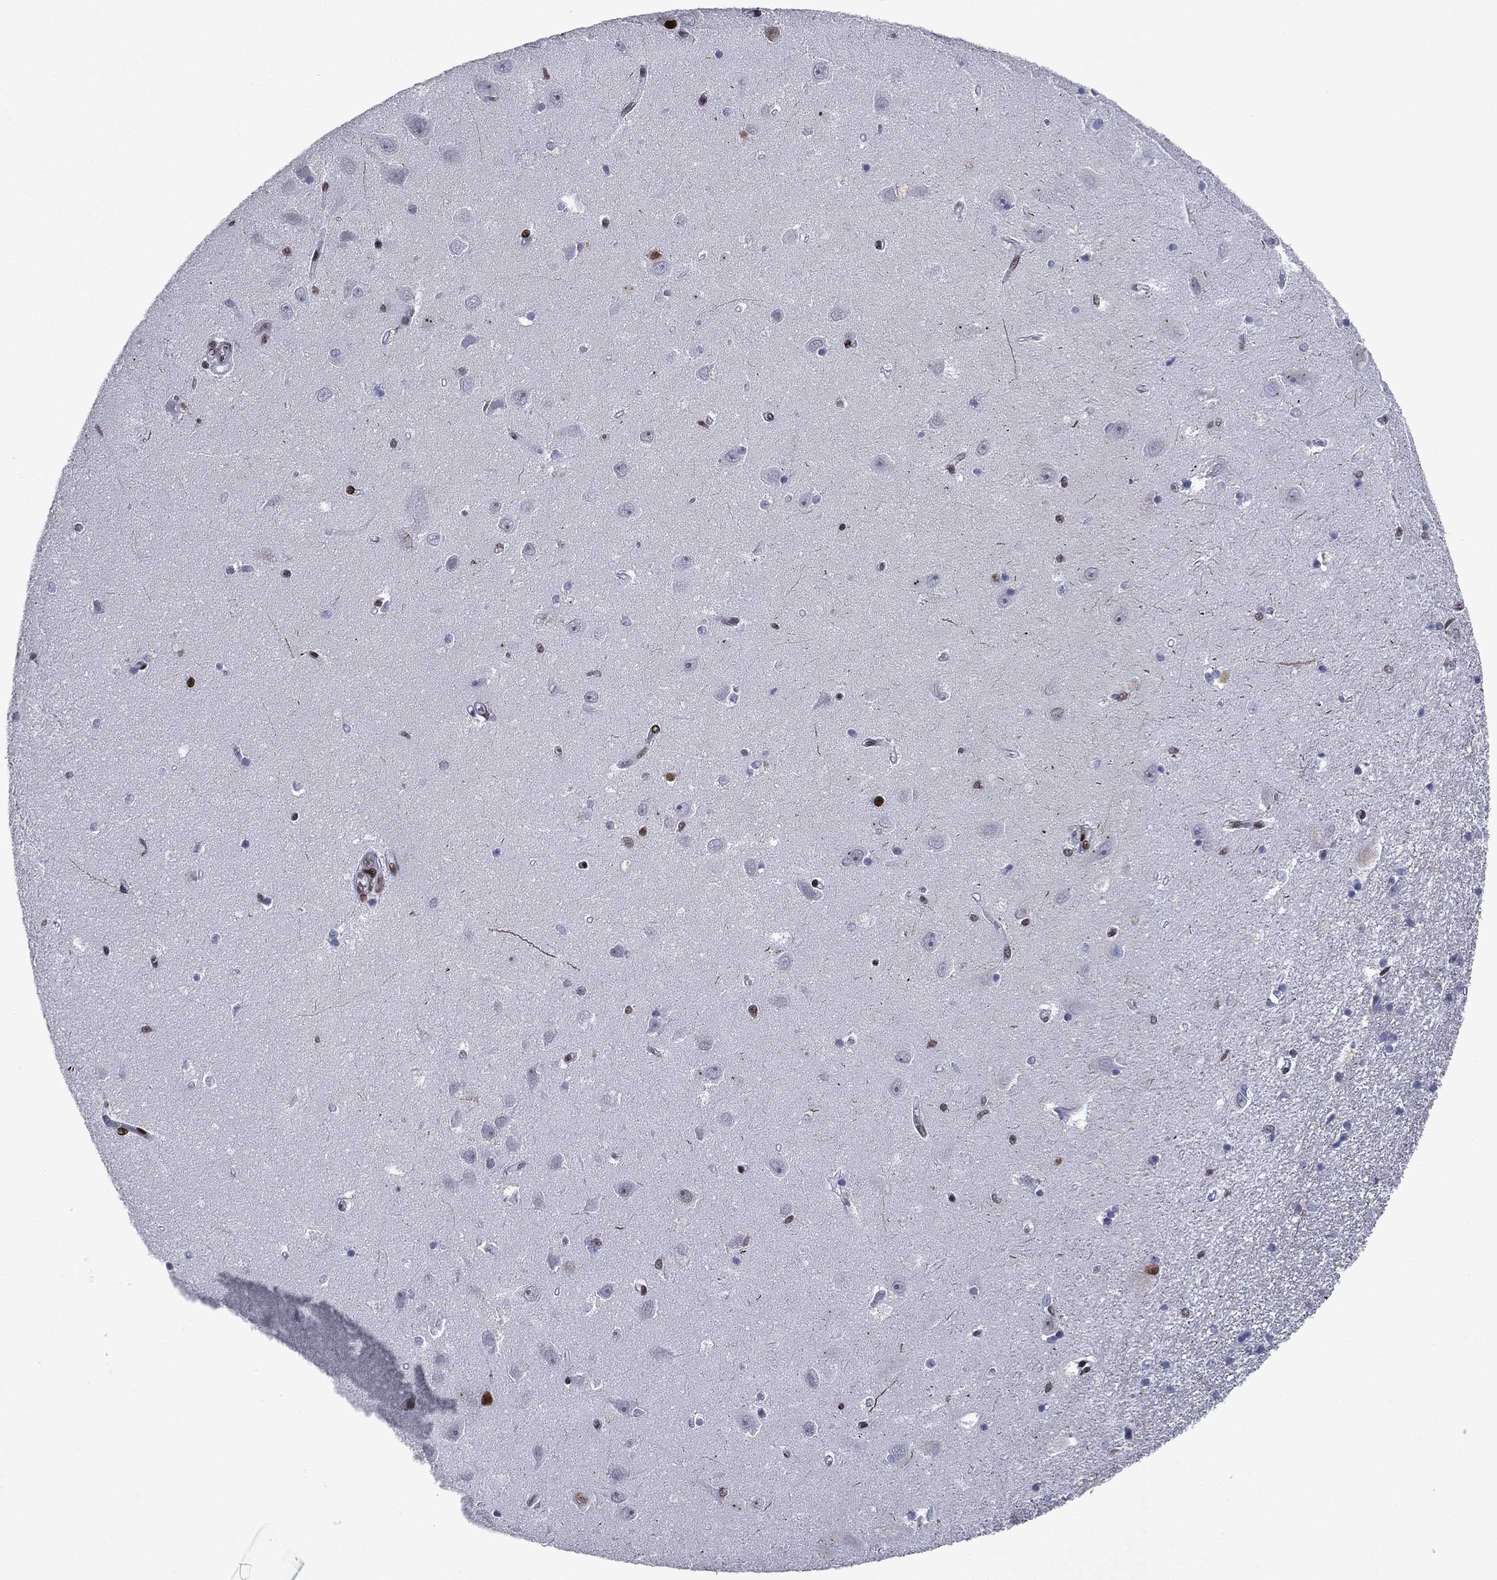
{"staining": {"intensity": "moderate", "quantity": "<25%", "location": "nuclear"}, "tissue": "hippocampus", "cell_type": "Glial cells", "image_type": "normal", "snomed": [{"axis": "morphology", "description": "Normal tissue, NOS"}, {"axis": "topography", "description": "Hippocampus"}], "caption": "Immunohistochemistry (IHC) of unremarkable hippocampus displays low levels of moderate nuclear positivity in about <25% of glial cells. (IHC, brightfield microscopy, high magnification).", "gene": "RTF1", "patient": {"sex": "female", "age": 64}}